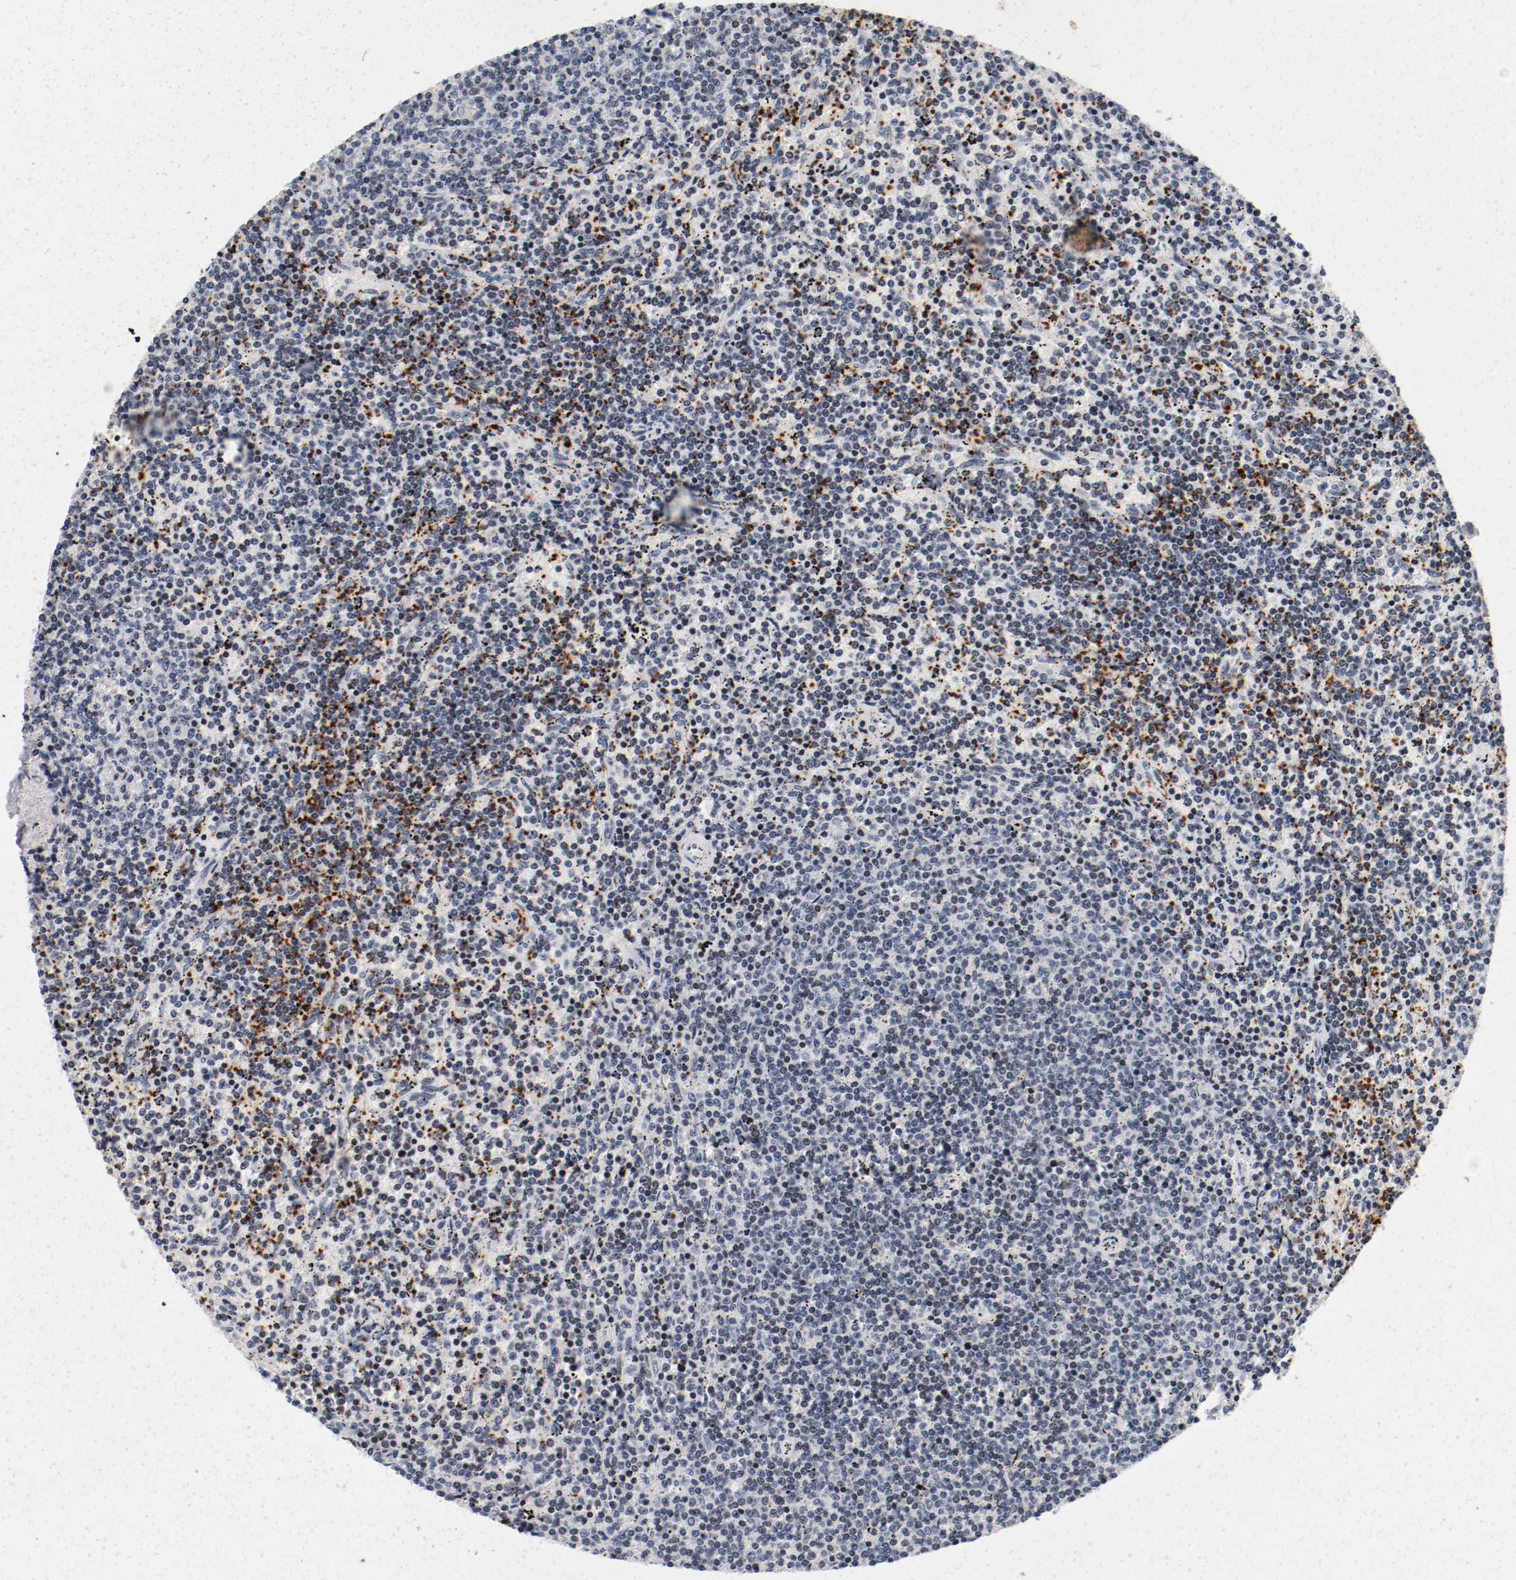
{"staining": {"intensity": "negative", "quantity": "none", "location": "none"}, "tissue": "lymphoma", "cell_type": "Tumor cells", "image_type": "cancer", "snomed": [{"axis": "morphology", "description": "Malignant lymphoma, non-Hodgkin's type, Low grade"}, {"axis": "topography", "description": "Spleen"}], "caption": "Immunohistochemical staining of human malignant lymphoma, non-Hodgkin's type (low-grade) reveals no significant expression in tumor cells.", "gene": "PIM1", "patient": {"sex": "female", "age": 50}}